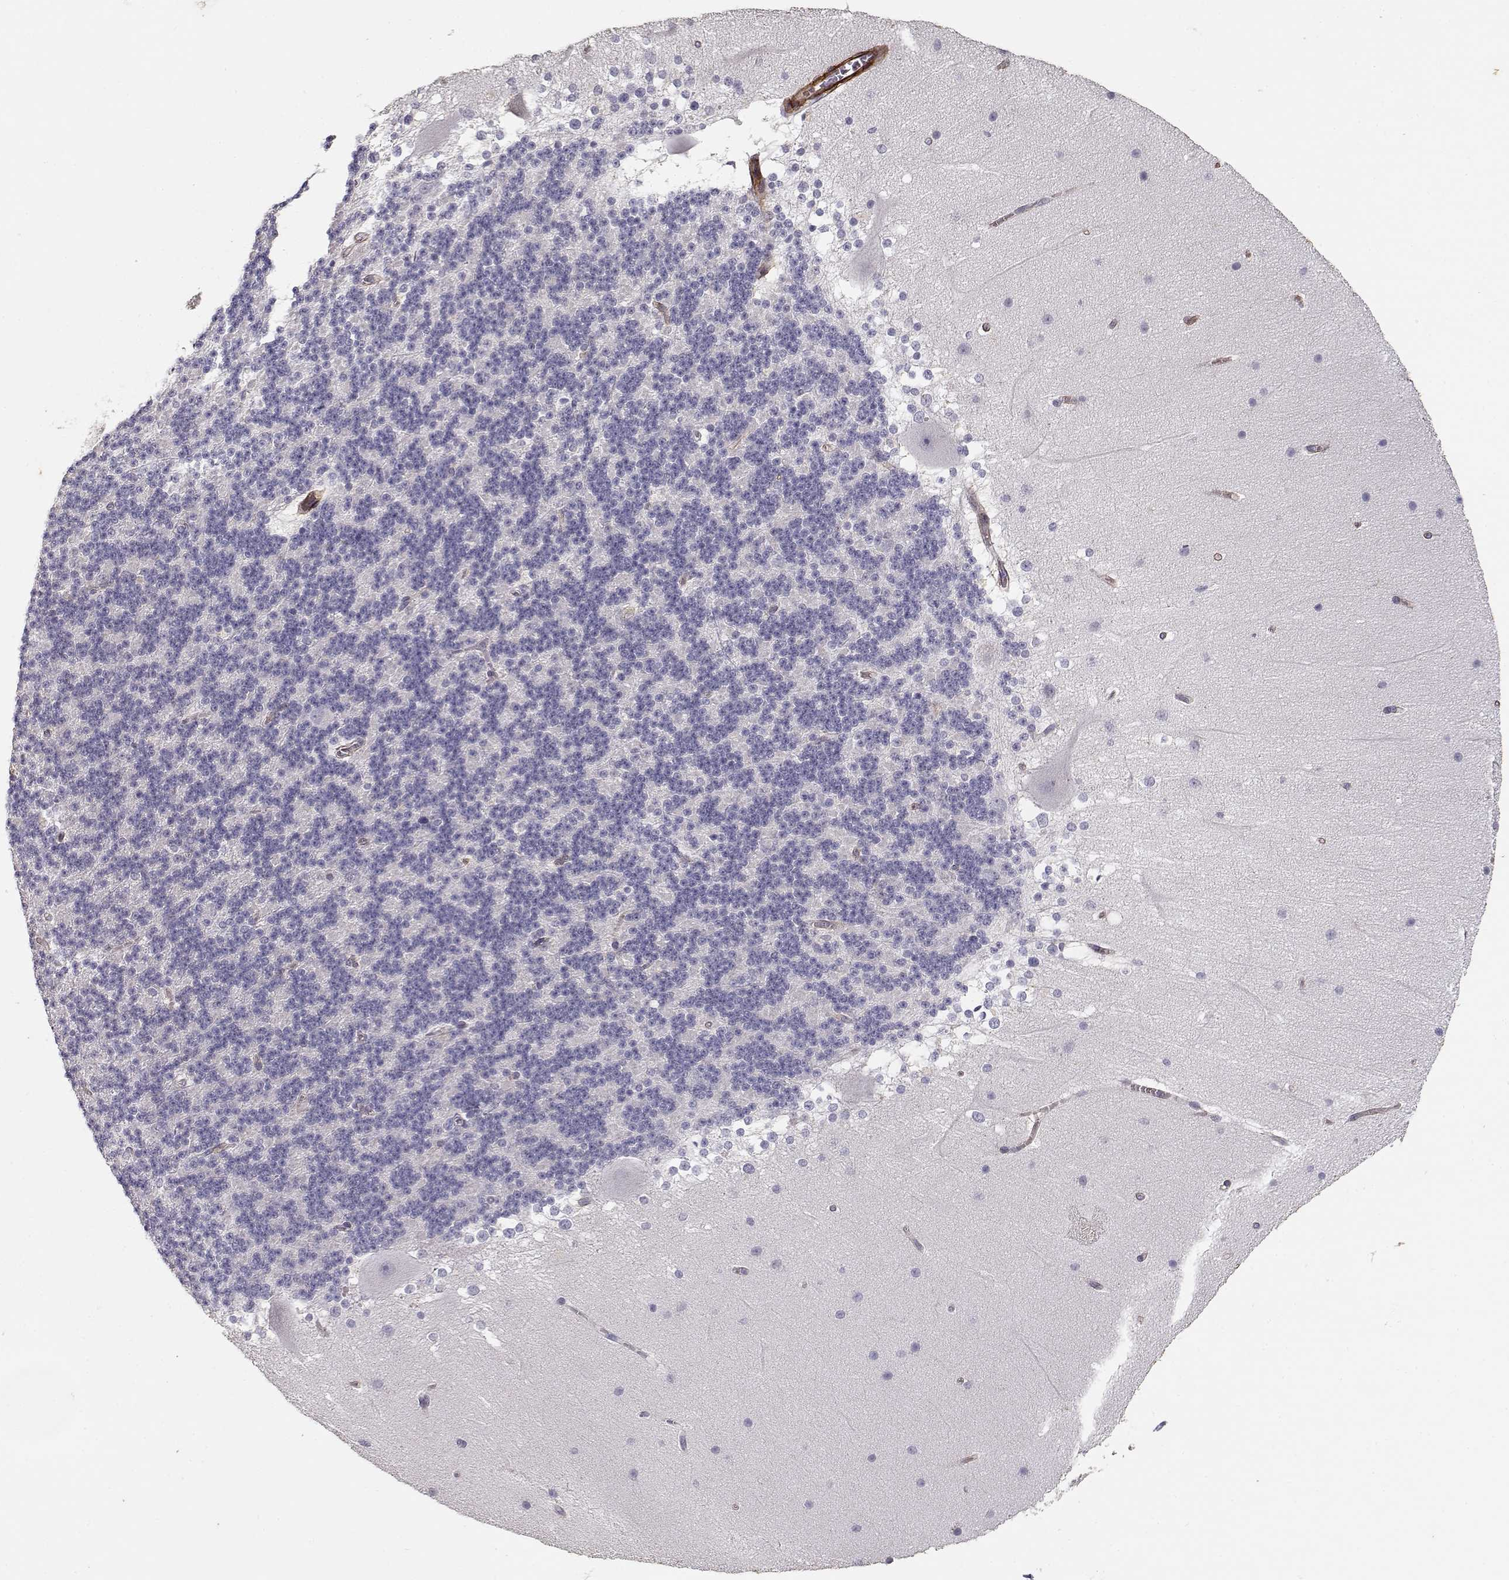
{"staining": {"intensity": "negative", "quantity": "none", "location": "none"}, "tissue": "cerebellum", "cell_type": "Cells in granular layer", "image_type": "normal", "snomed": [{"axis": "morphology", "description": "Normal tissue, NOS"}, {"axis": "topography", "description": "Cerebellum"}], "caption": "A high-resolution photomicrograph shows IHC staining of normal cerebellum, which demonstrates no significant positivity in cells in granular layer. Brightfield microscopy of IHC stained with DAB (brown) and hematoxylin (blue), captured at high magnification.", "gene": "LAMA5", "patient": {"sex": "female", "age": 19}}